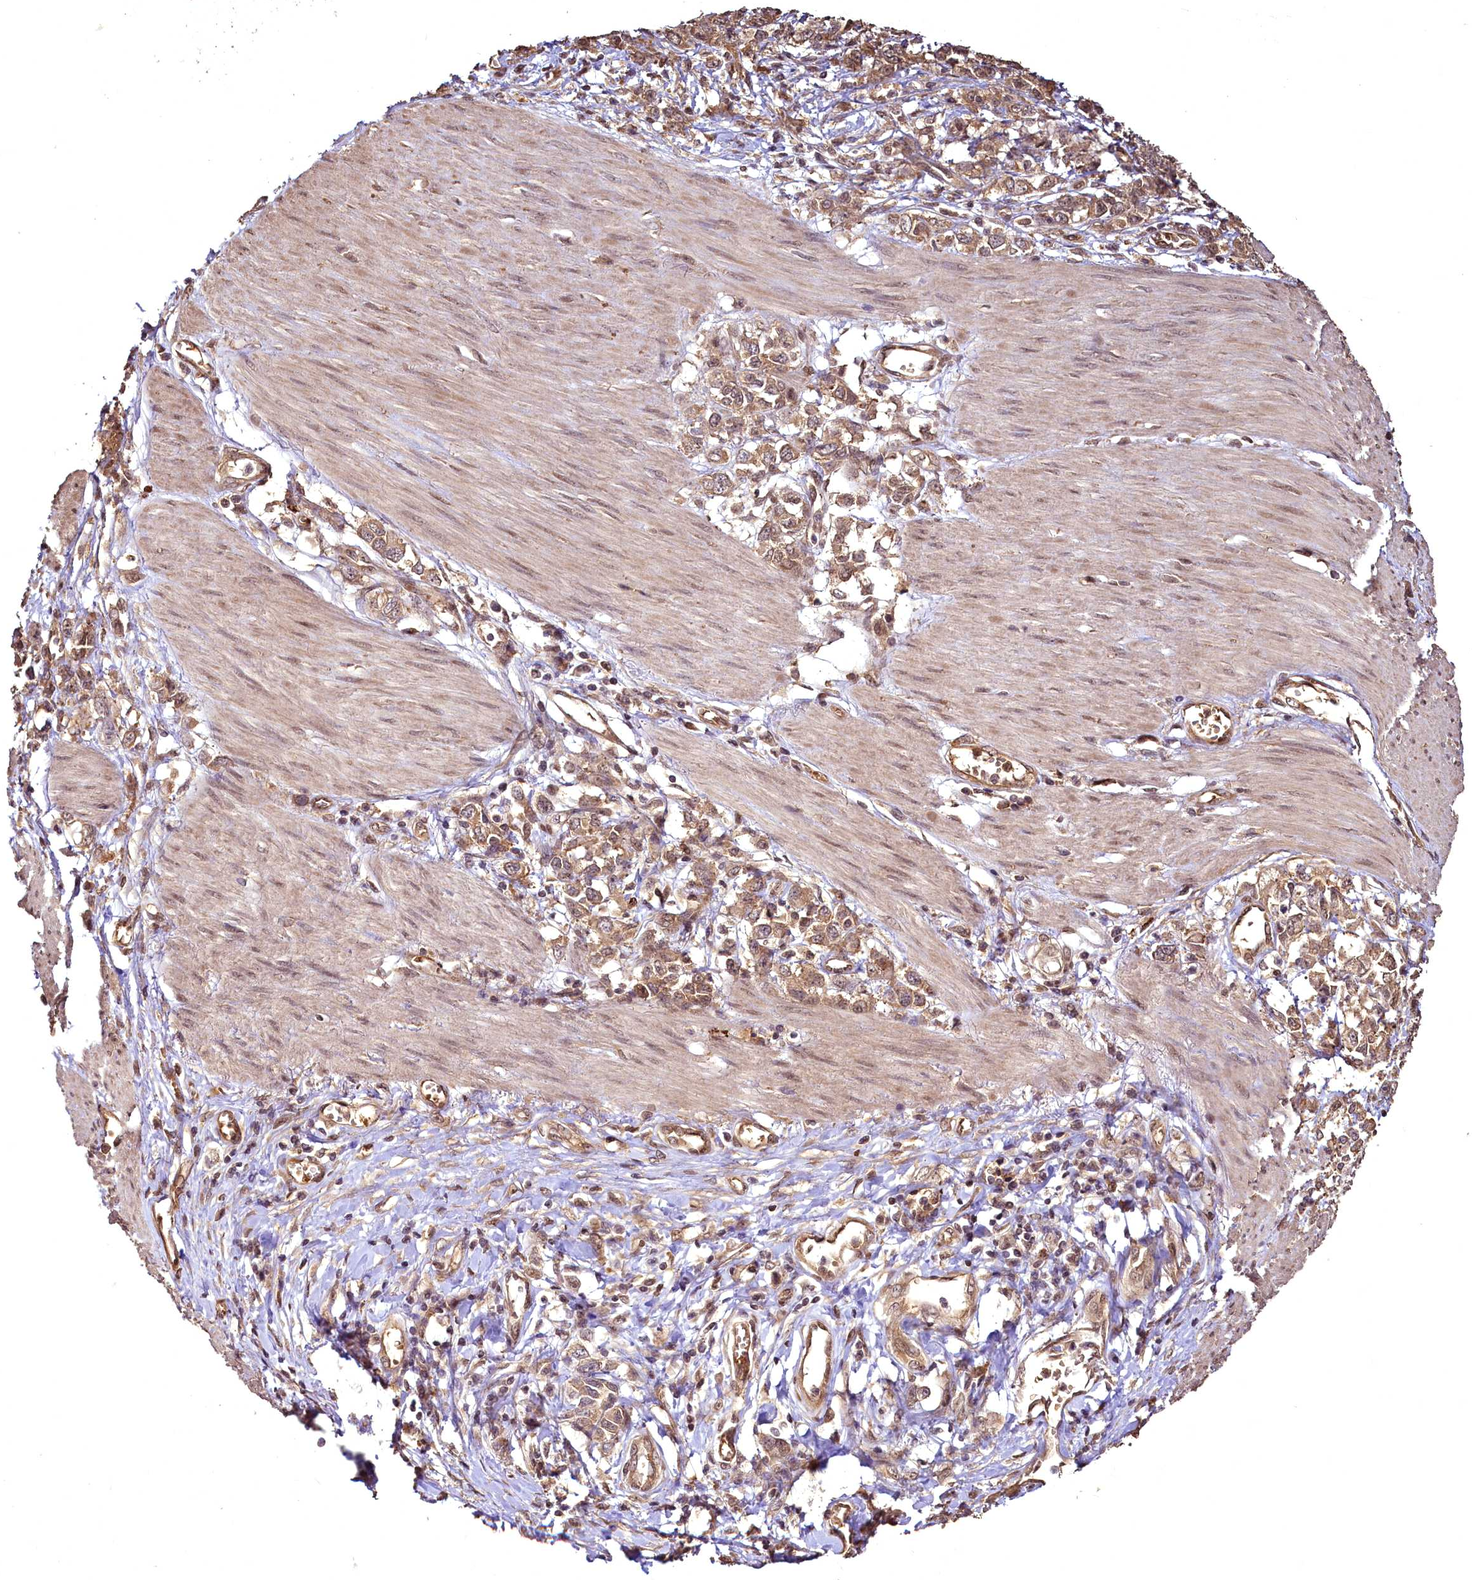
{"staining": {"intensity": "moderate", "quantity": ">75%", "location": "cytoplasmic/membranous"}, "tissue": "stomach cancer", "cell_type": "Tumor cells", "image_type": "cancer", "snomed": [{"axis": "morphology", "description": "Adenocarcinoma, NOS"}, {"axis": "topography", "description": "Stomach"}], "caption": "Tumor cells display moderate cytoplasmic/membranous staining in approximately >75% of cells in stomach cancer (adenocarcinoma).", "gene": "VPS51", "patient": {"sex": "female", "age": 76}}